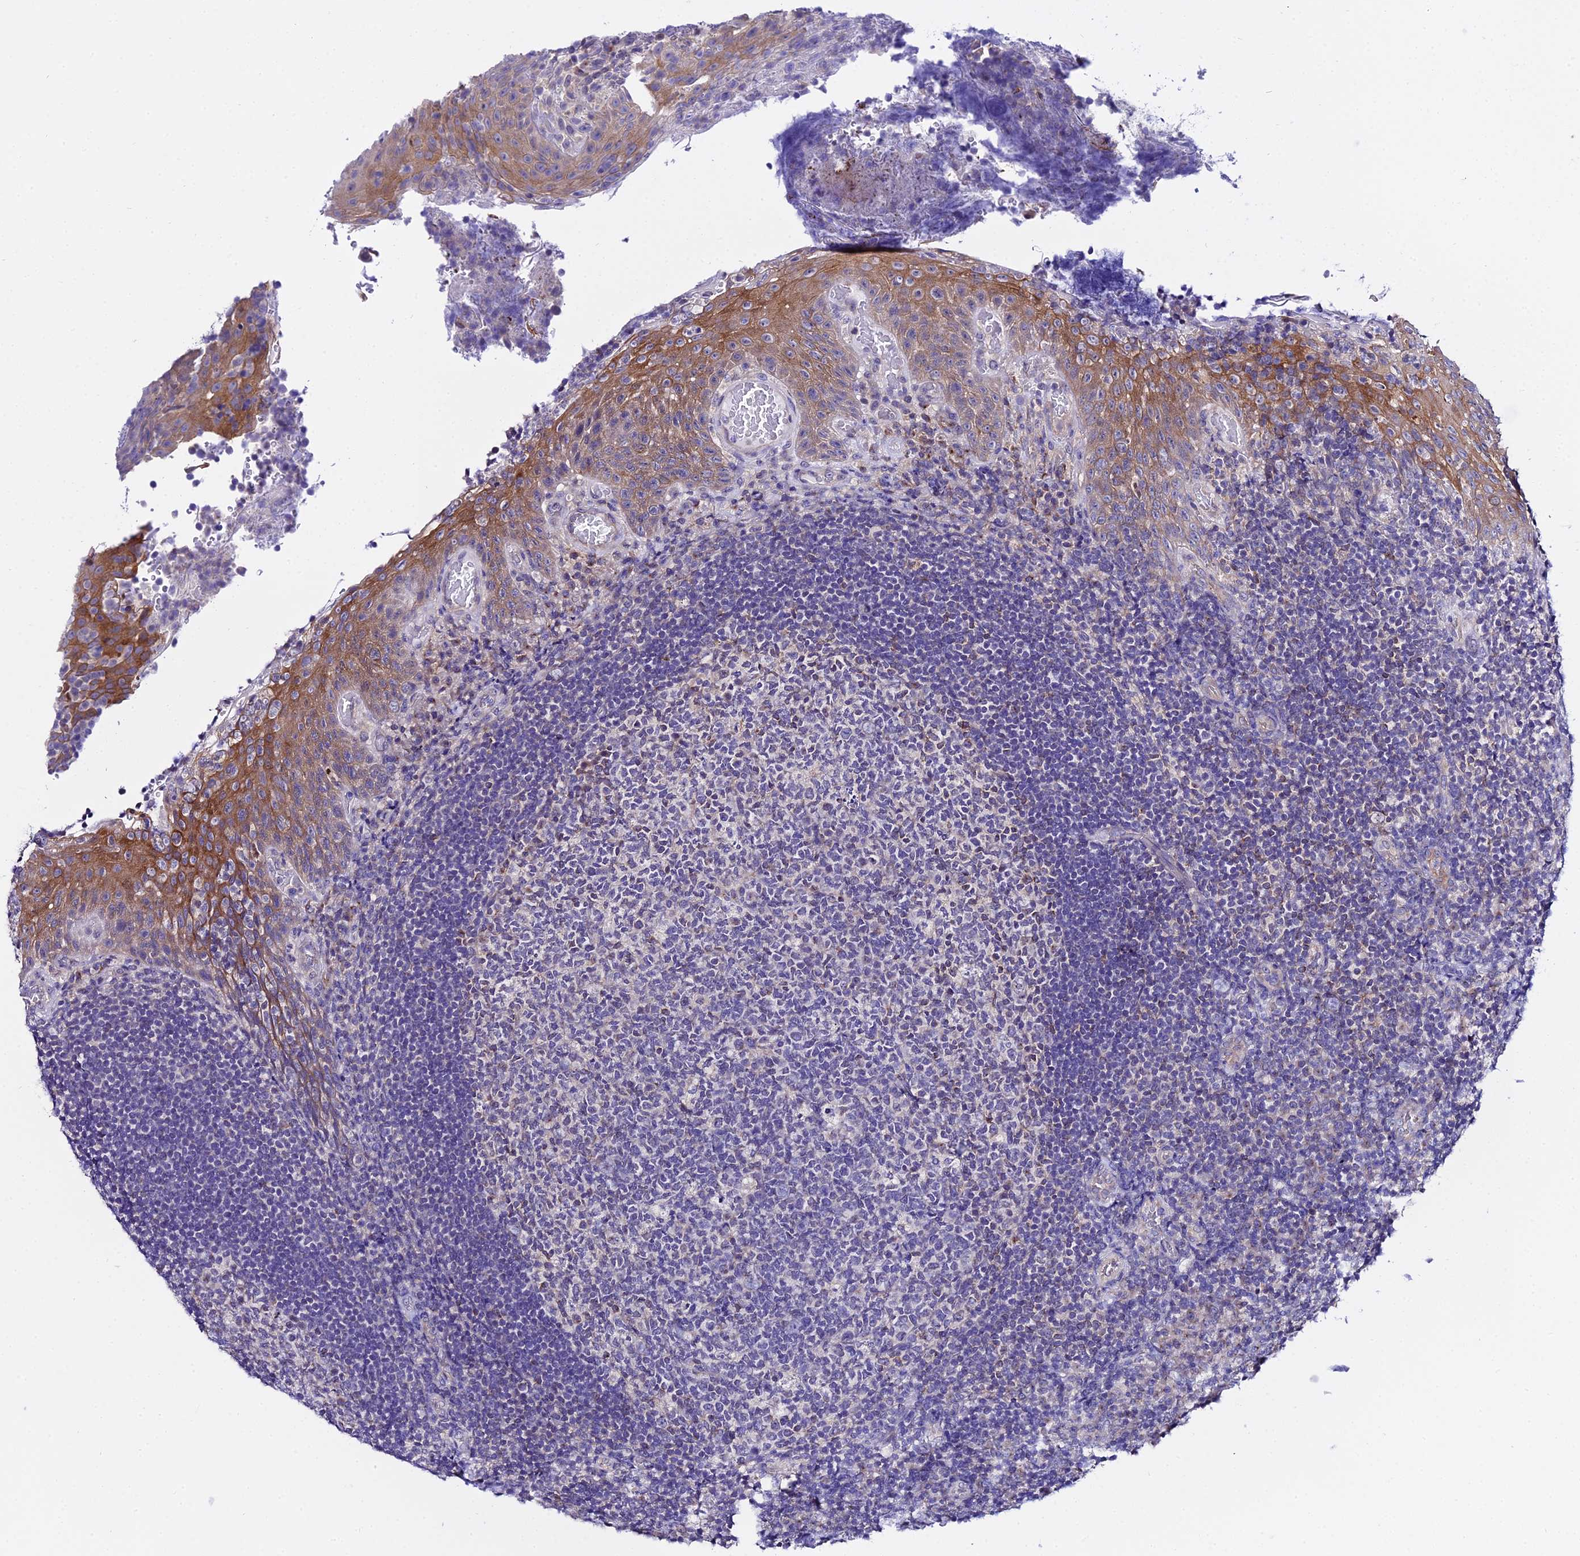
{"staining": {"intensity": "negative", "quantity": "none", "location": "none"}, "tissue": "tonsil", "cell_type": "Germinal center cells", "image_type": "normal", "snomed": [{"axis": "morphology", "description": "Normal tissue, NOS"}, {"axis": "topography", "description": "Tonsil"}], "caption": "An image of human tonsil is negative for staining in germinal center cells. (Stains: DAB (3,3'-diaminobenzidine) immunohistochemistry (IHC) with hematoxylin counter stain, Microscopy: brightfield microscopy at high magnification).", "gene": "ATG16L2", "patient": {"sex": "male", "age": 17}}